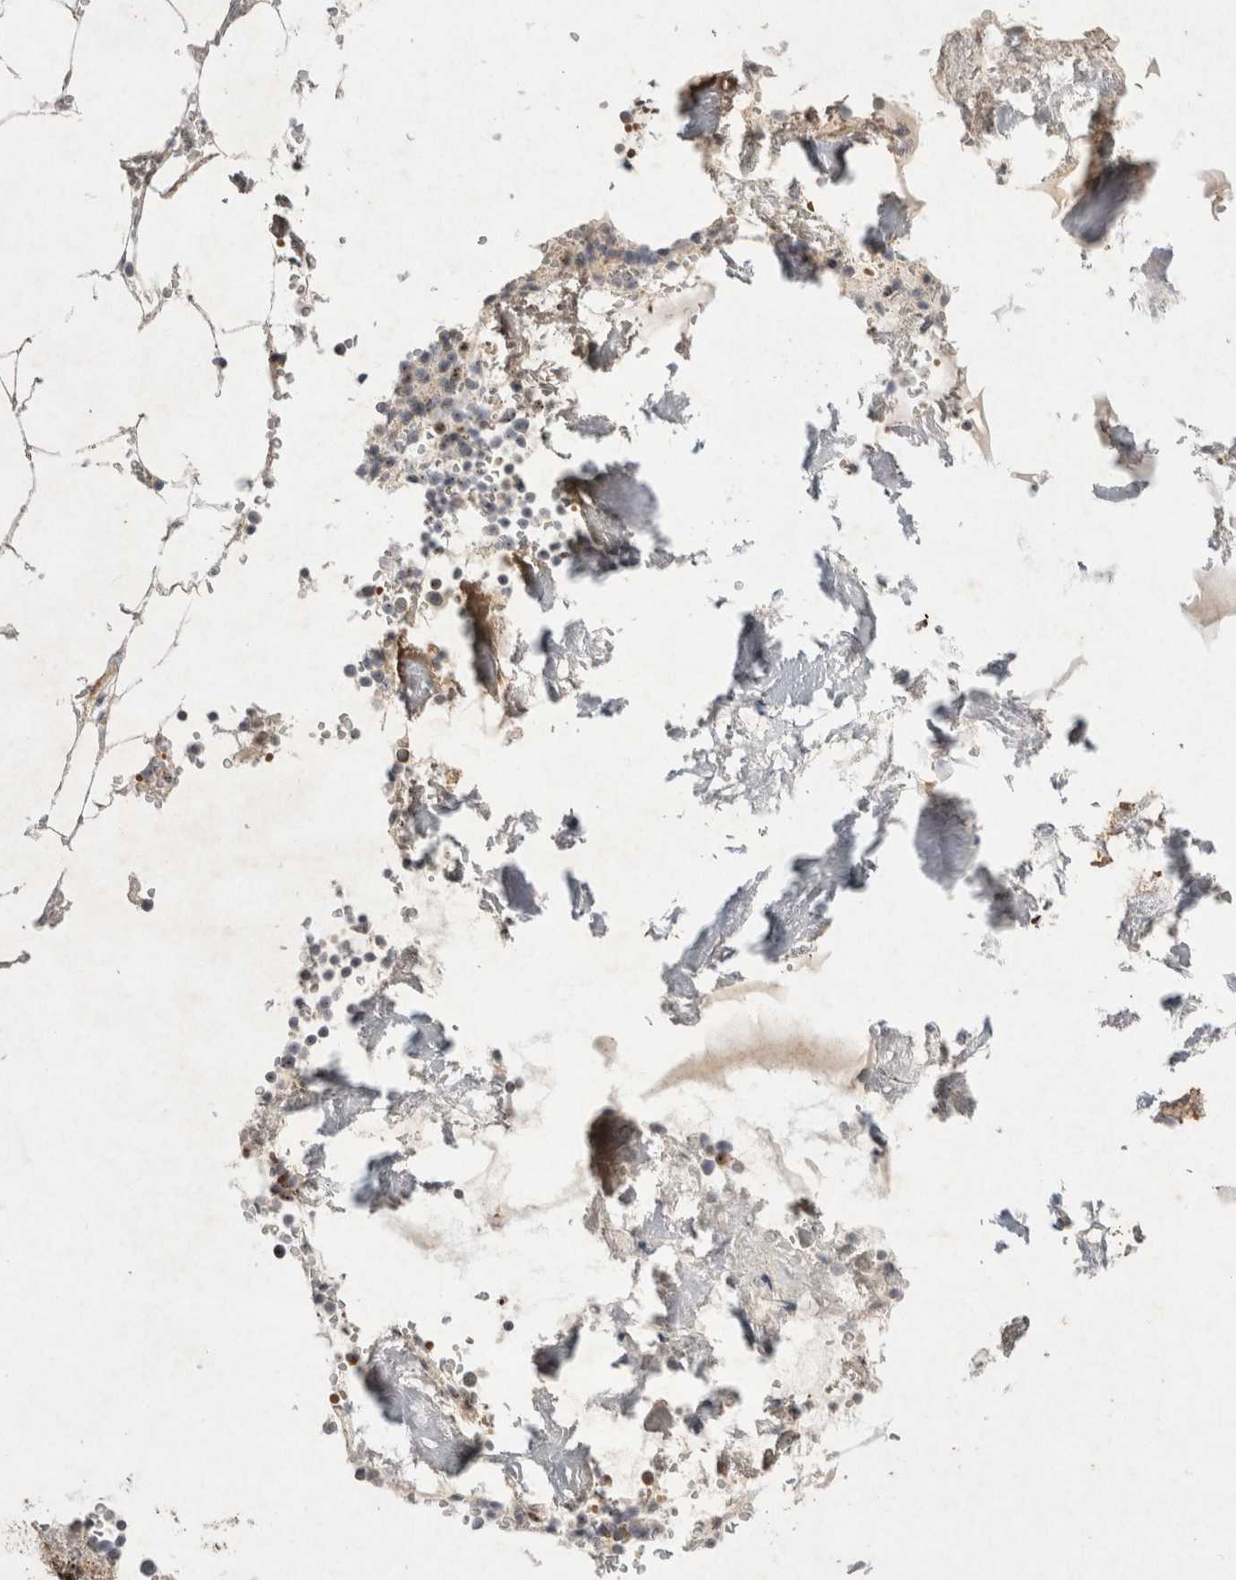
{"staining": {"intensity": "moderate", "quantity": "<25%", "location": "cytoplasmic/membranous,nuclear"}, "tissue": "bone marrow", "cell_type": "Hematopoietic cells", "image_type": "normal", "snomed": [{"axis": "morphology", "description": "Normal tissue, NOS"}, {"axis": "topography", "description": "Bone marrow"}], "caption": "Immunohistochemistry staining of normal bone marrow, which exhibits low levels of moderate cytoplasmic/membranous,nuclear positivity in about <25% of hematopoietic cells indicating moderate cytoplasmic/membranous,nuclear protein staining. The staining was performed using DAB (brown) for protein detection and nuclei were counterstained in hematoxylin (blue).", "gene": "STK11", "patient": {"sex": "male", "age": 70}}